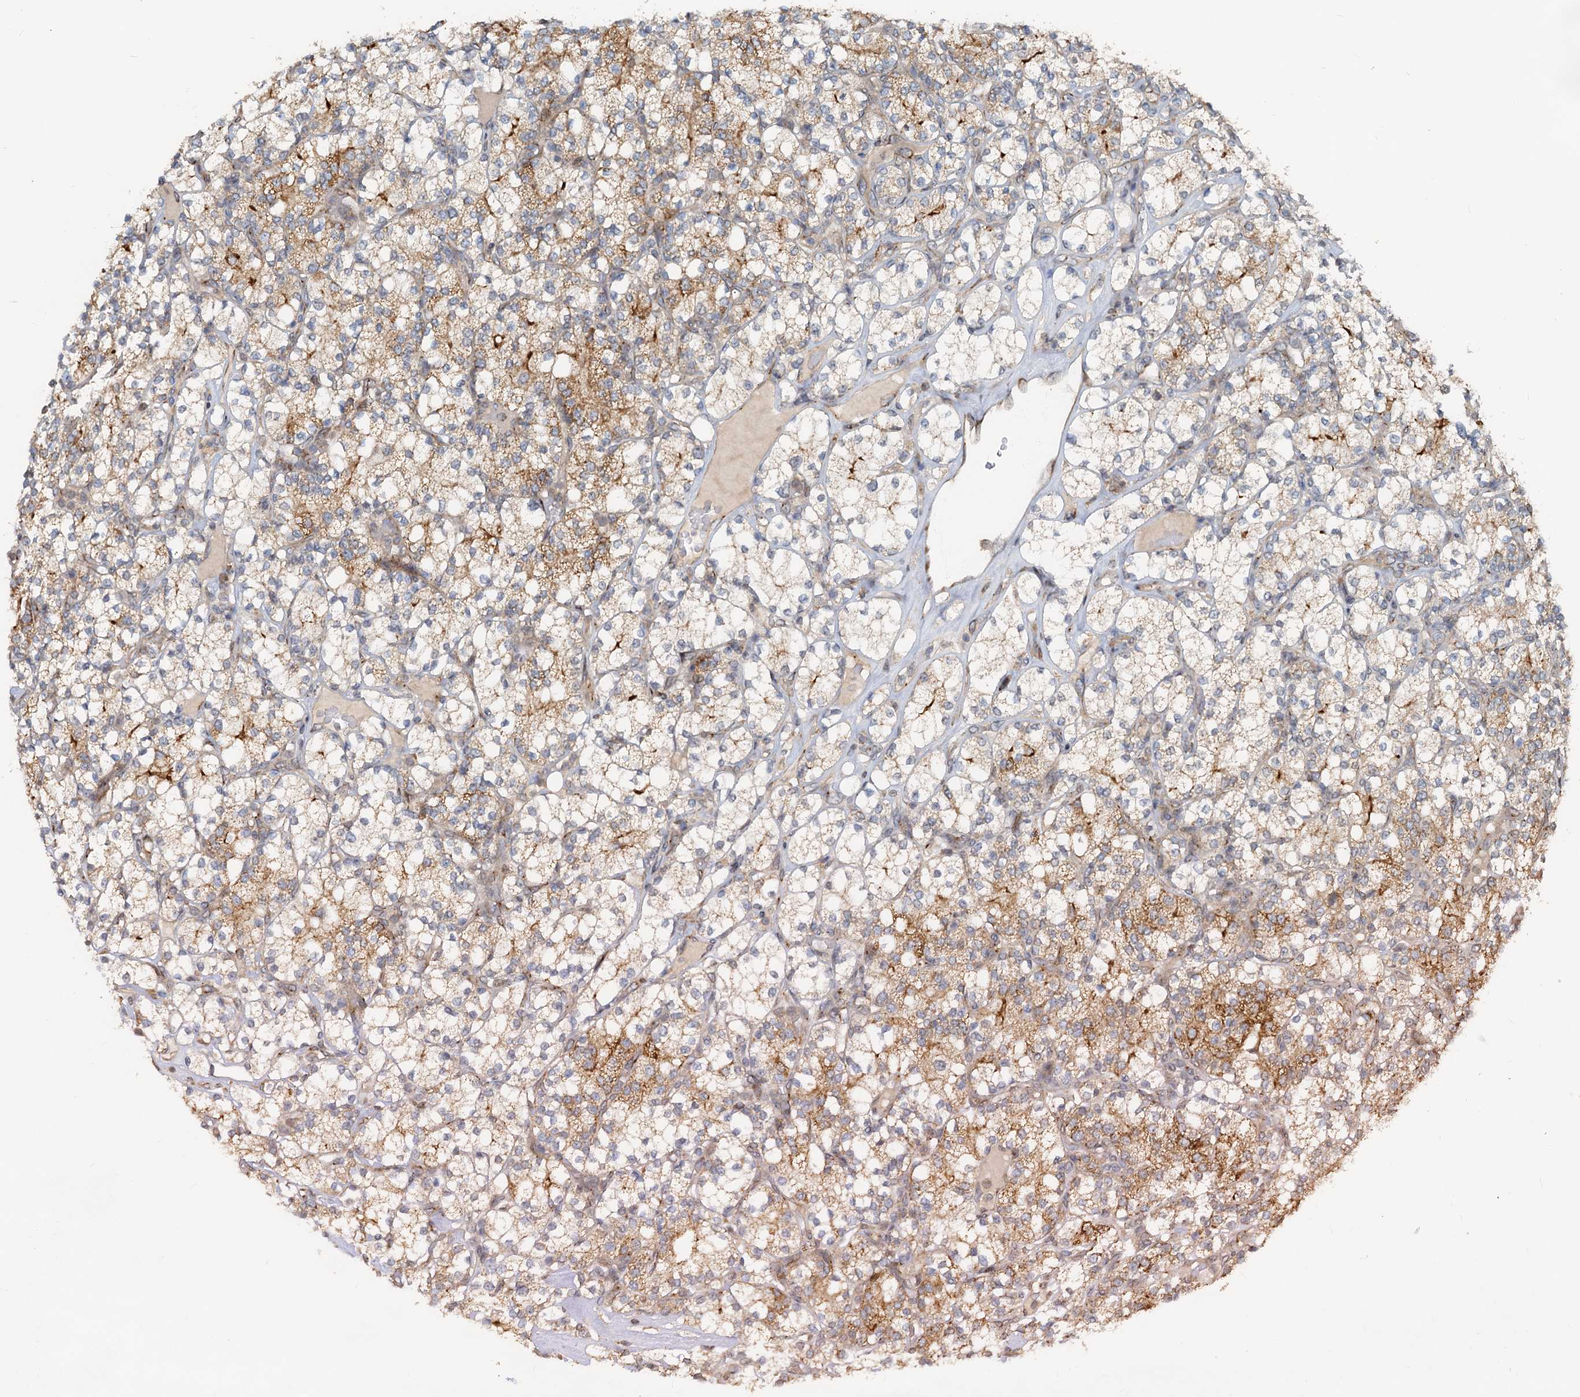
{"staining": {"intensity": "moderate", "quantity": "25%-75%", "location": "cytoplasmic/membranous"}, "tissue": "renal cancer", "cell_type": "Tumor cells", "image_type": "cancer", "snomed": [{"axis": "morphology", "description": "Adenocarcinoma, NOS"}, {"axis": "topography", "description": "Kidney"}], "caption": "DAB (3,3'-diaminobenzidine) immunohistochemical staining of renal cancer (adenocarcinoma) reveals moderate cytoplasmic/membranous protein positivity in about 25%-75% of tumor cells.", "gene": "CEP68", "patient": {"sex": "male", "age": 77}}